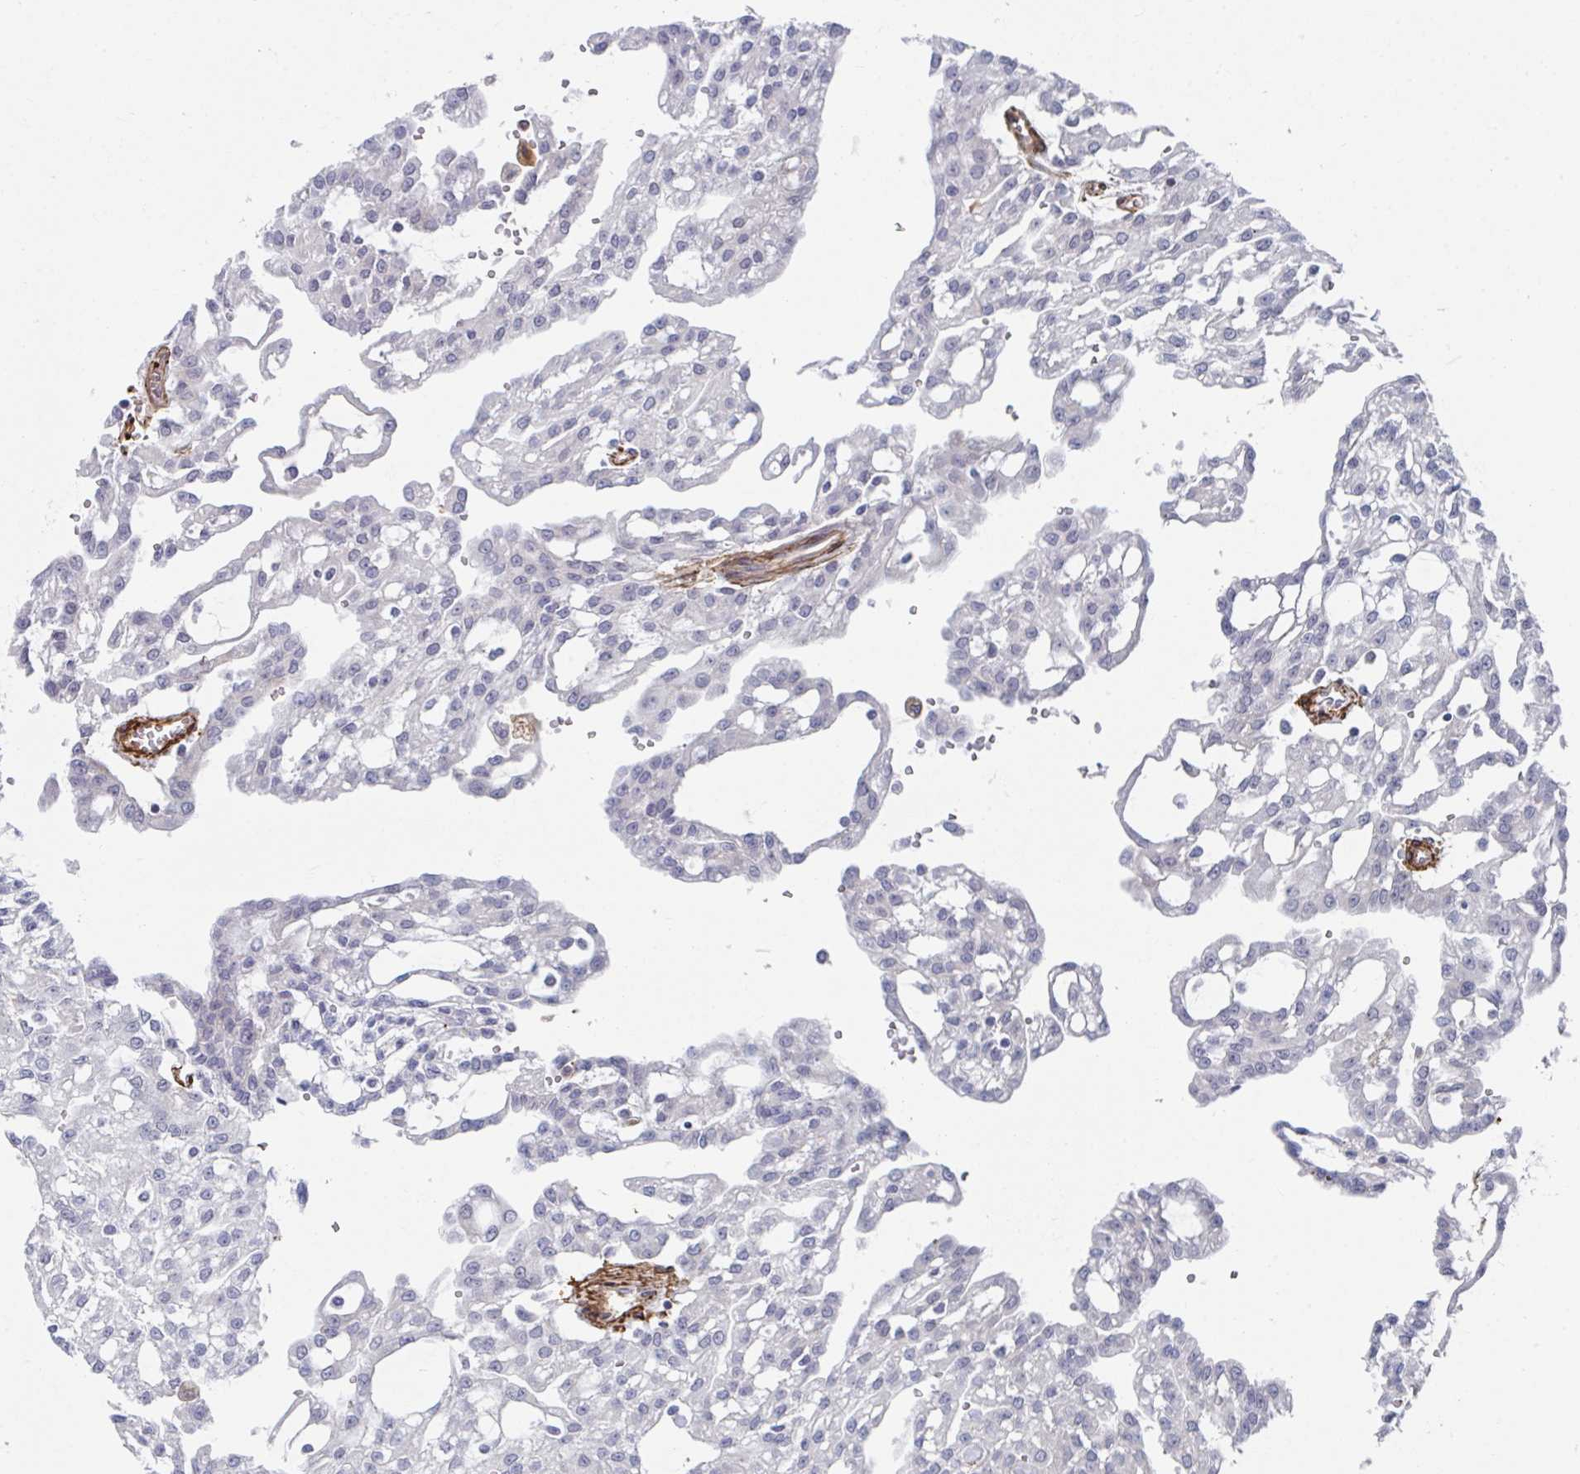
{"staining": {"intensity": "negative", "quantity": "none", "location": "none"}, "tissue": "renal cancer", "cell_type": "Tumor cells", "image_type": "cancer", "snomed": [{"axis": "morphology", "description": "Adenocarcinoma, NOS"}, {"axis": "topography", "description": "Kidney"}], "caption": "Immunohistochemical staining of human adenocarcinoma (renal) displays no significant expression in tumor cells.", "gene": "NEURL4", "patient": {"sex": "male", "age": 63}}